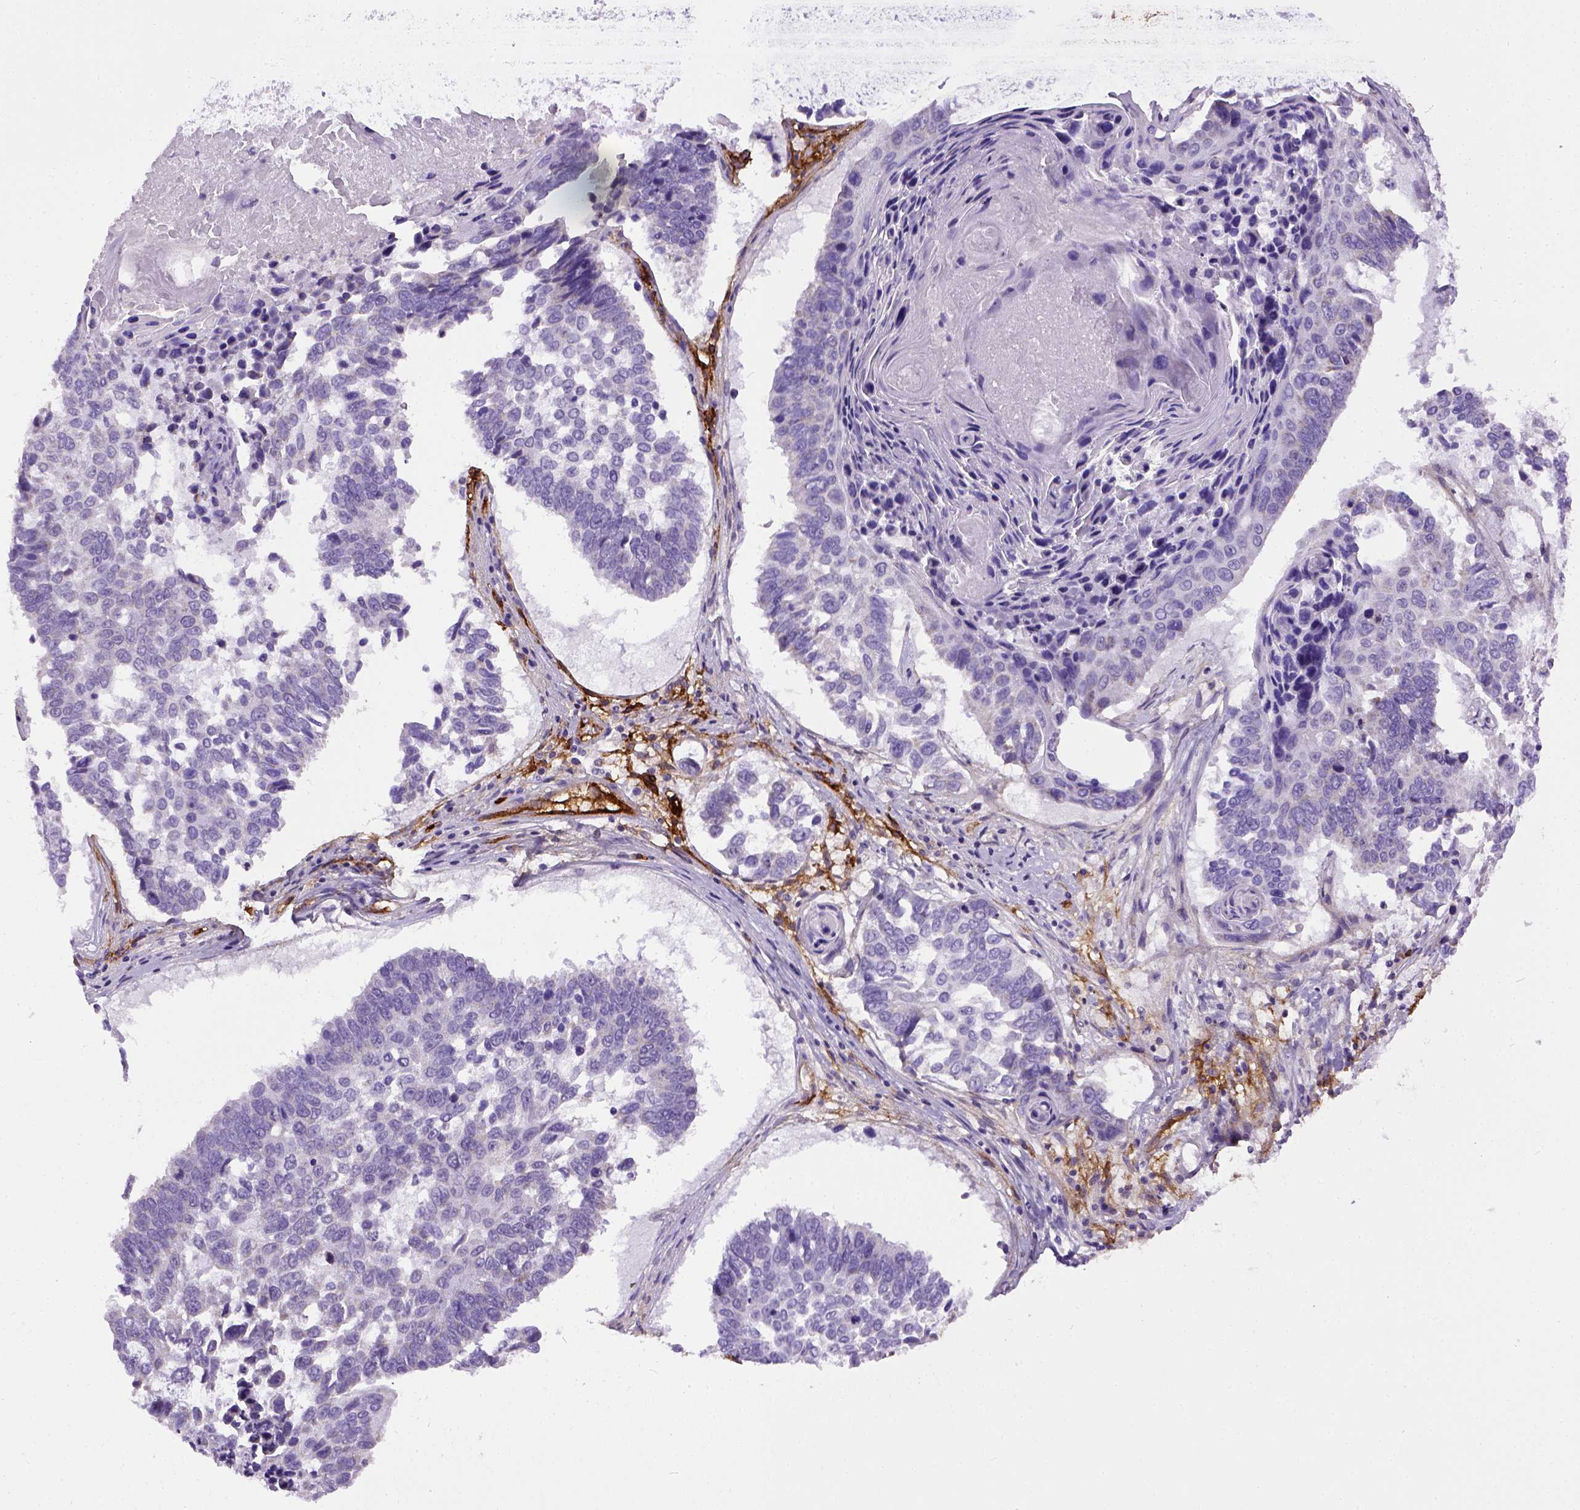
{"staining": {"intensity": "negative", "quantity": "none", "location": "none"}, "tissue": "lung cancer", "cell_type": "Tumor cells", "image_type": "cancer", "snomed": [{"axis": "morphology", "description": "Squamous cell carcinoma, NOS"}, {"axis": "topography", "description": "Lung"}], "caption": "There is no significant staining in tumor cells of squamous cell carcinoma (lung).", "gene": "ENG", "patient": {"sex": "male", "age": 73}}